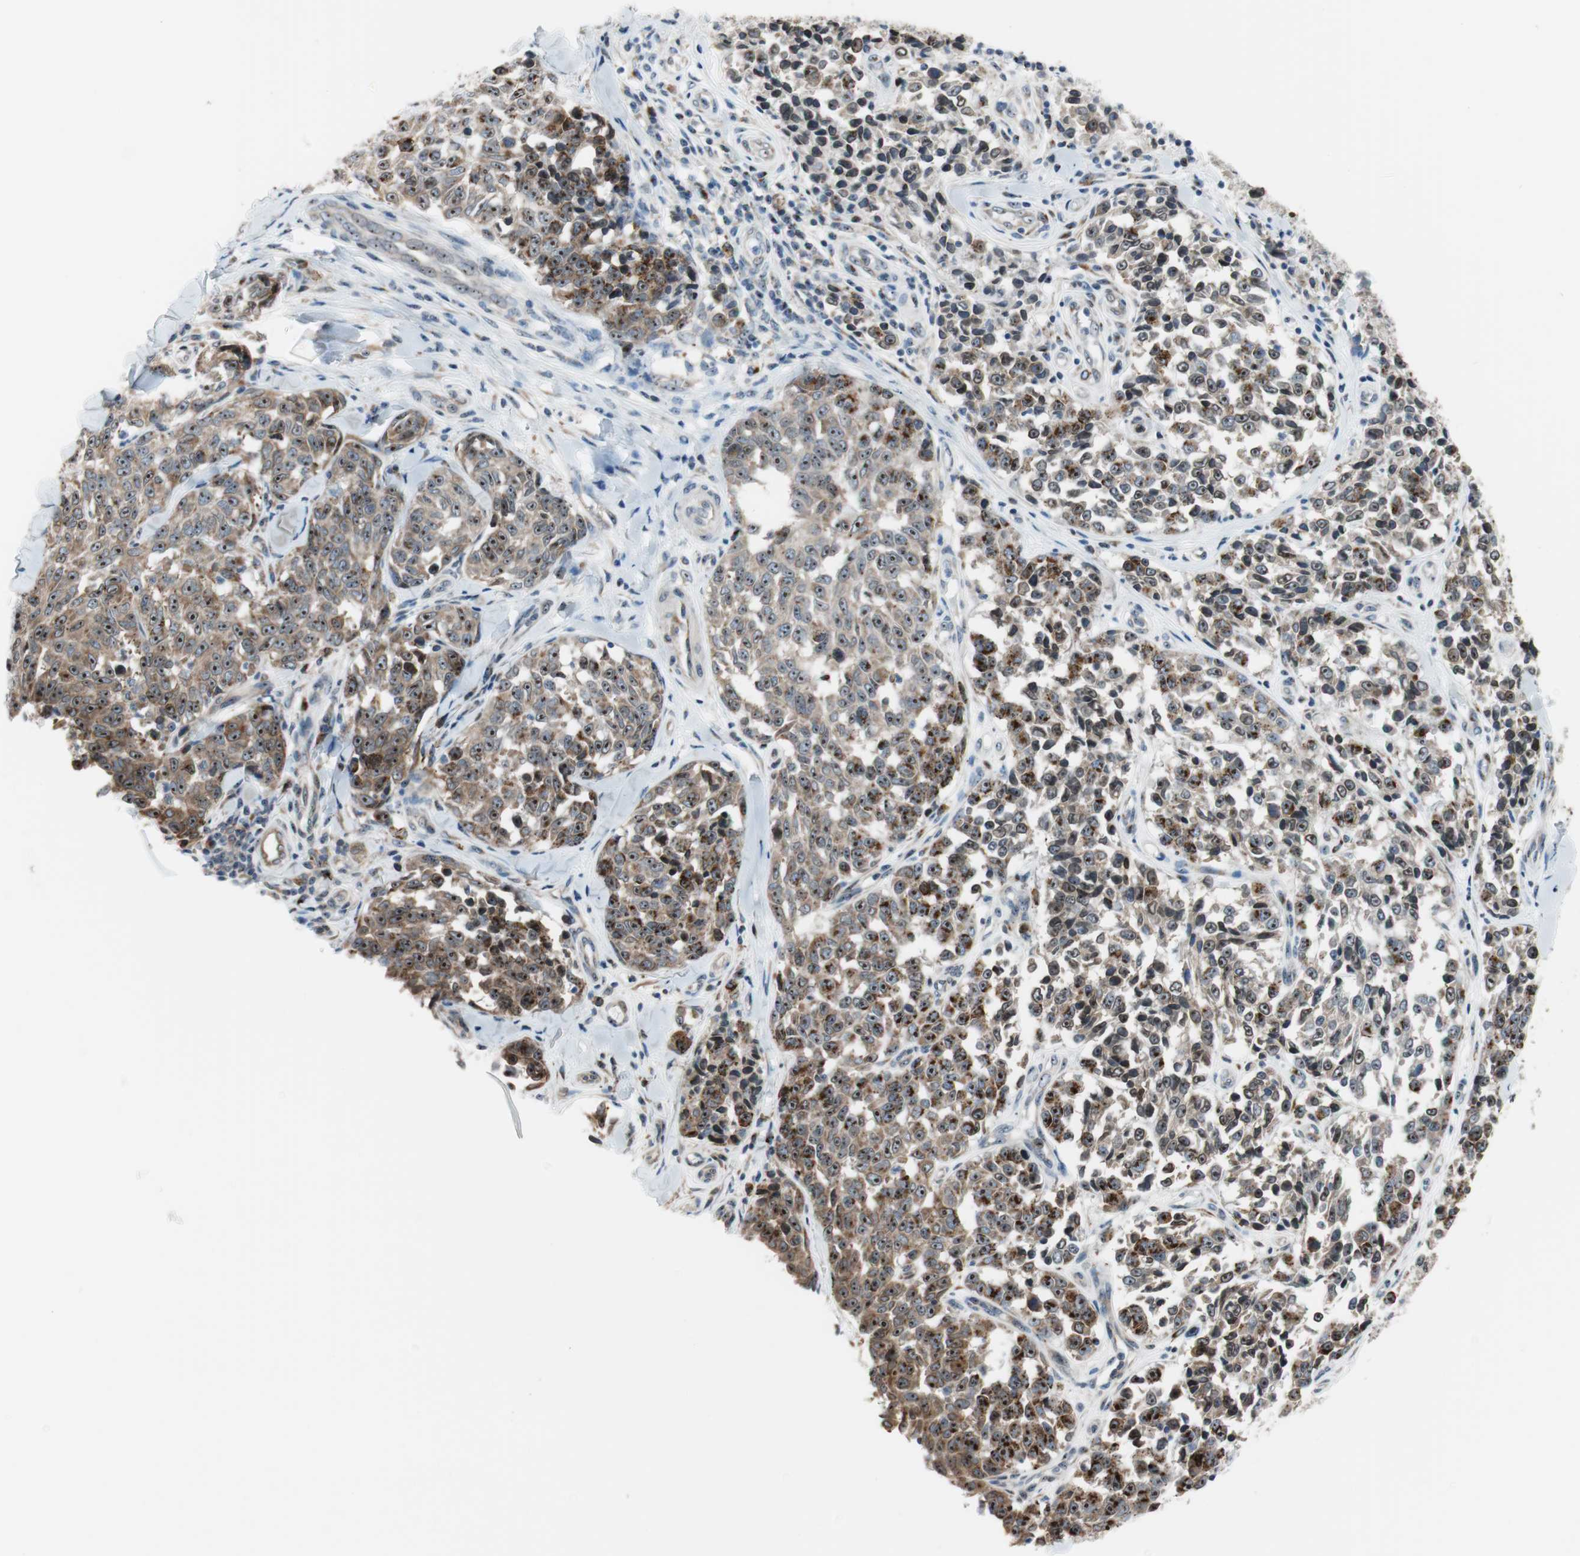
{"staining": {"intensity": "moderate", "quantity": ">75%", "location": "cytoplasmic/membranous"}, "tissue": "melanoma", "cell_type": "Tumor cells", "image_type": "cancer", "snomed": [{"axis": "morphology", "description": "Malignant melanoma, NOS"}, {"axis": "topography", "description": "Skin"}], "caption": "High-power microscopy captured an immunohistochemistry photomicrograph of malignant melanoma, revealing moderate cytoplasmic/membranous expression in approximately >75% of tumor cells.", "gene": "TMED7", "patient": {"sex": "female", "age": 64}}